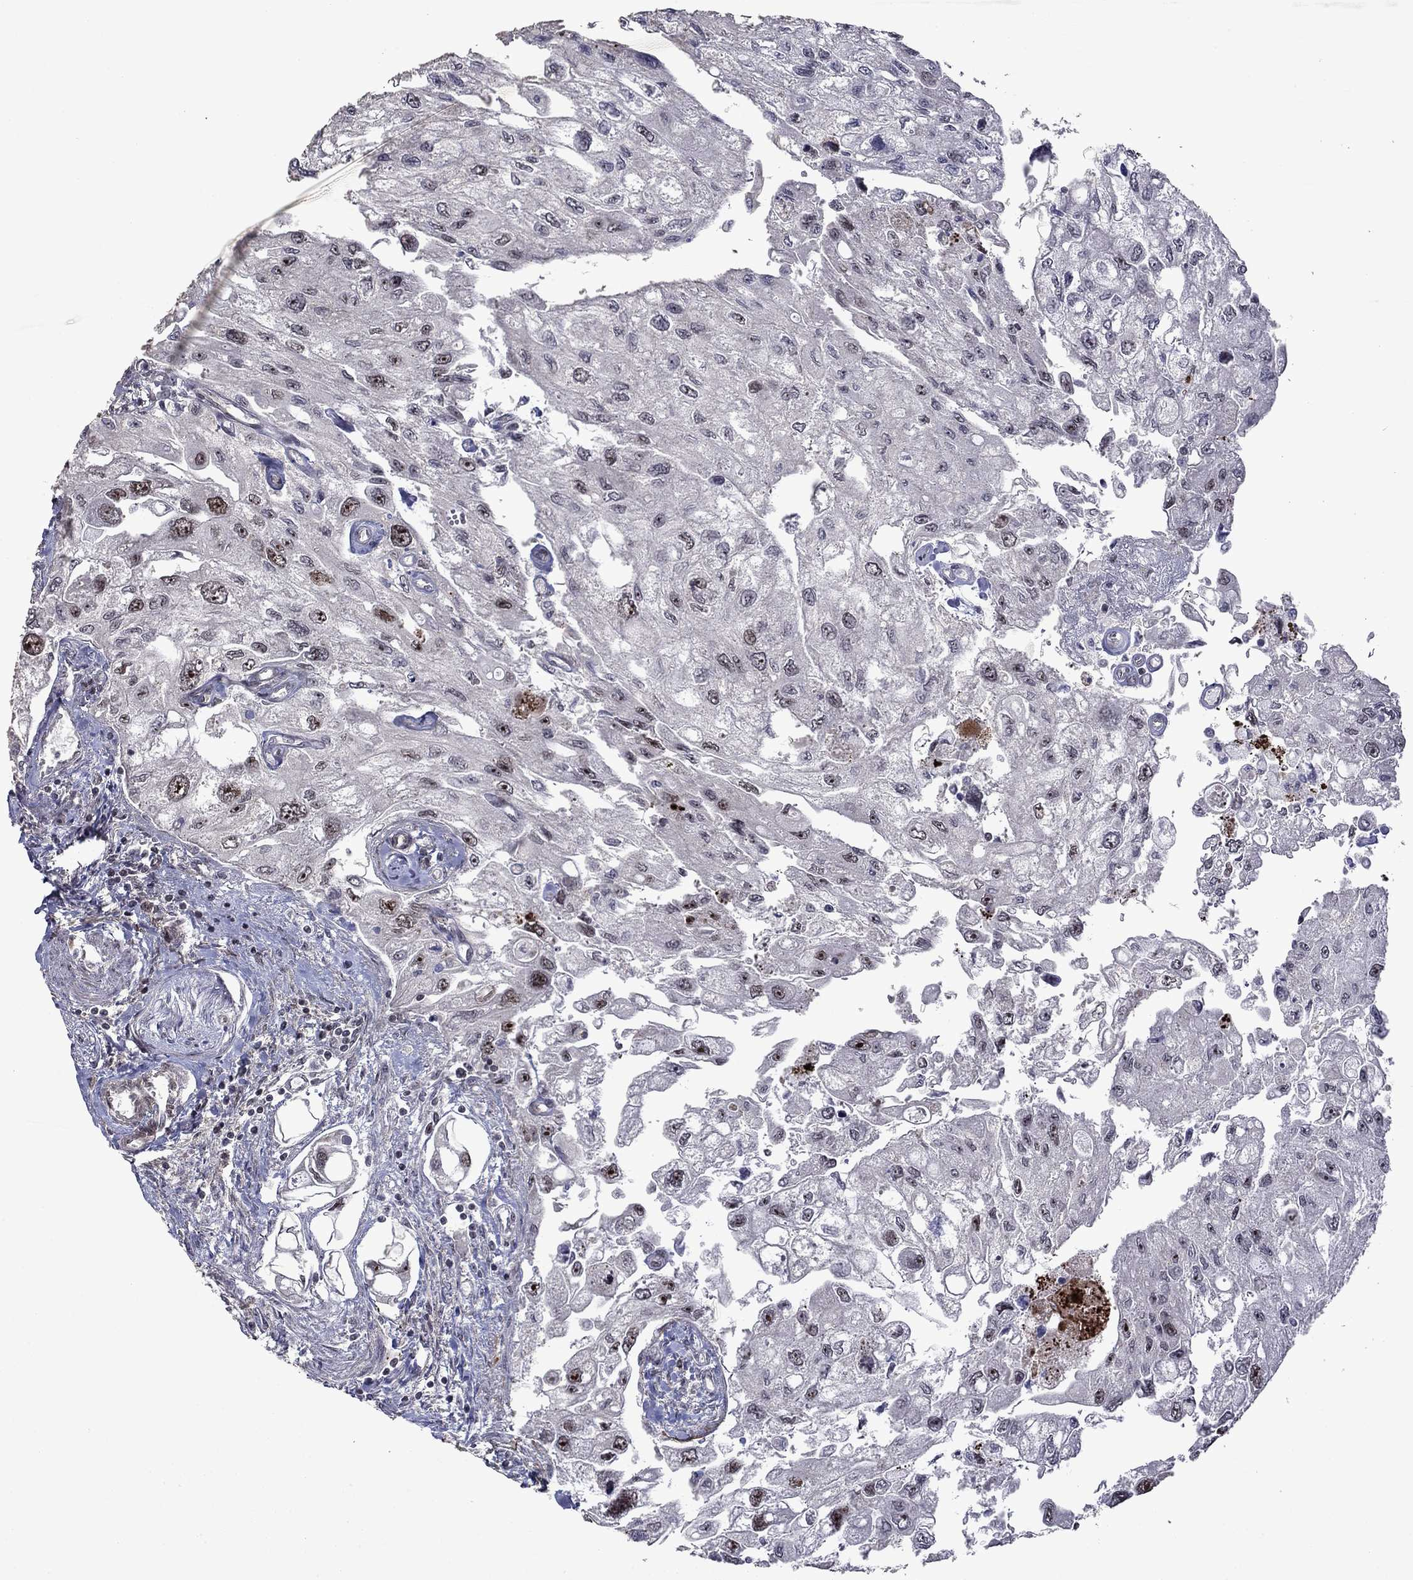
{"staining": {"intensity": "moderate", "quantity": "<25%", "location": "nuclear"}, "tissue": "urothelial cancer", "cell_type": "Tumor cells", "image_type": "cancer", "snomed": [{"axis": "morphology", "description": "Urothelial carcinoma, High grade"}, {"axis": "topography", "description": "Urinary bladder"}], "caption": "Immunohistochemical staining of urothelial carcinoma (high-grade) demonstrates low levels of moderate nuclear expression in about <25% of tumor cells.", "gene": "SURF2", "patient": {"sex": "male", "age": 59}}